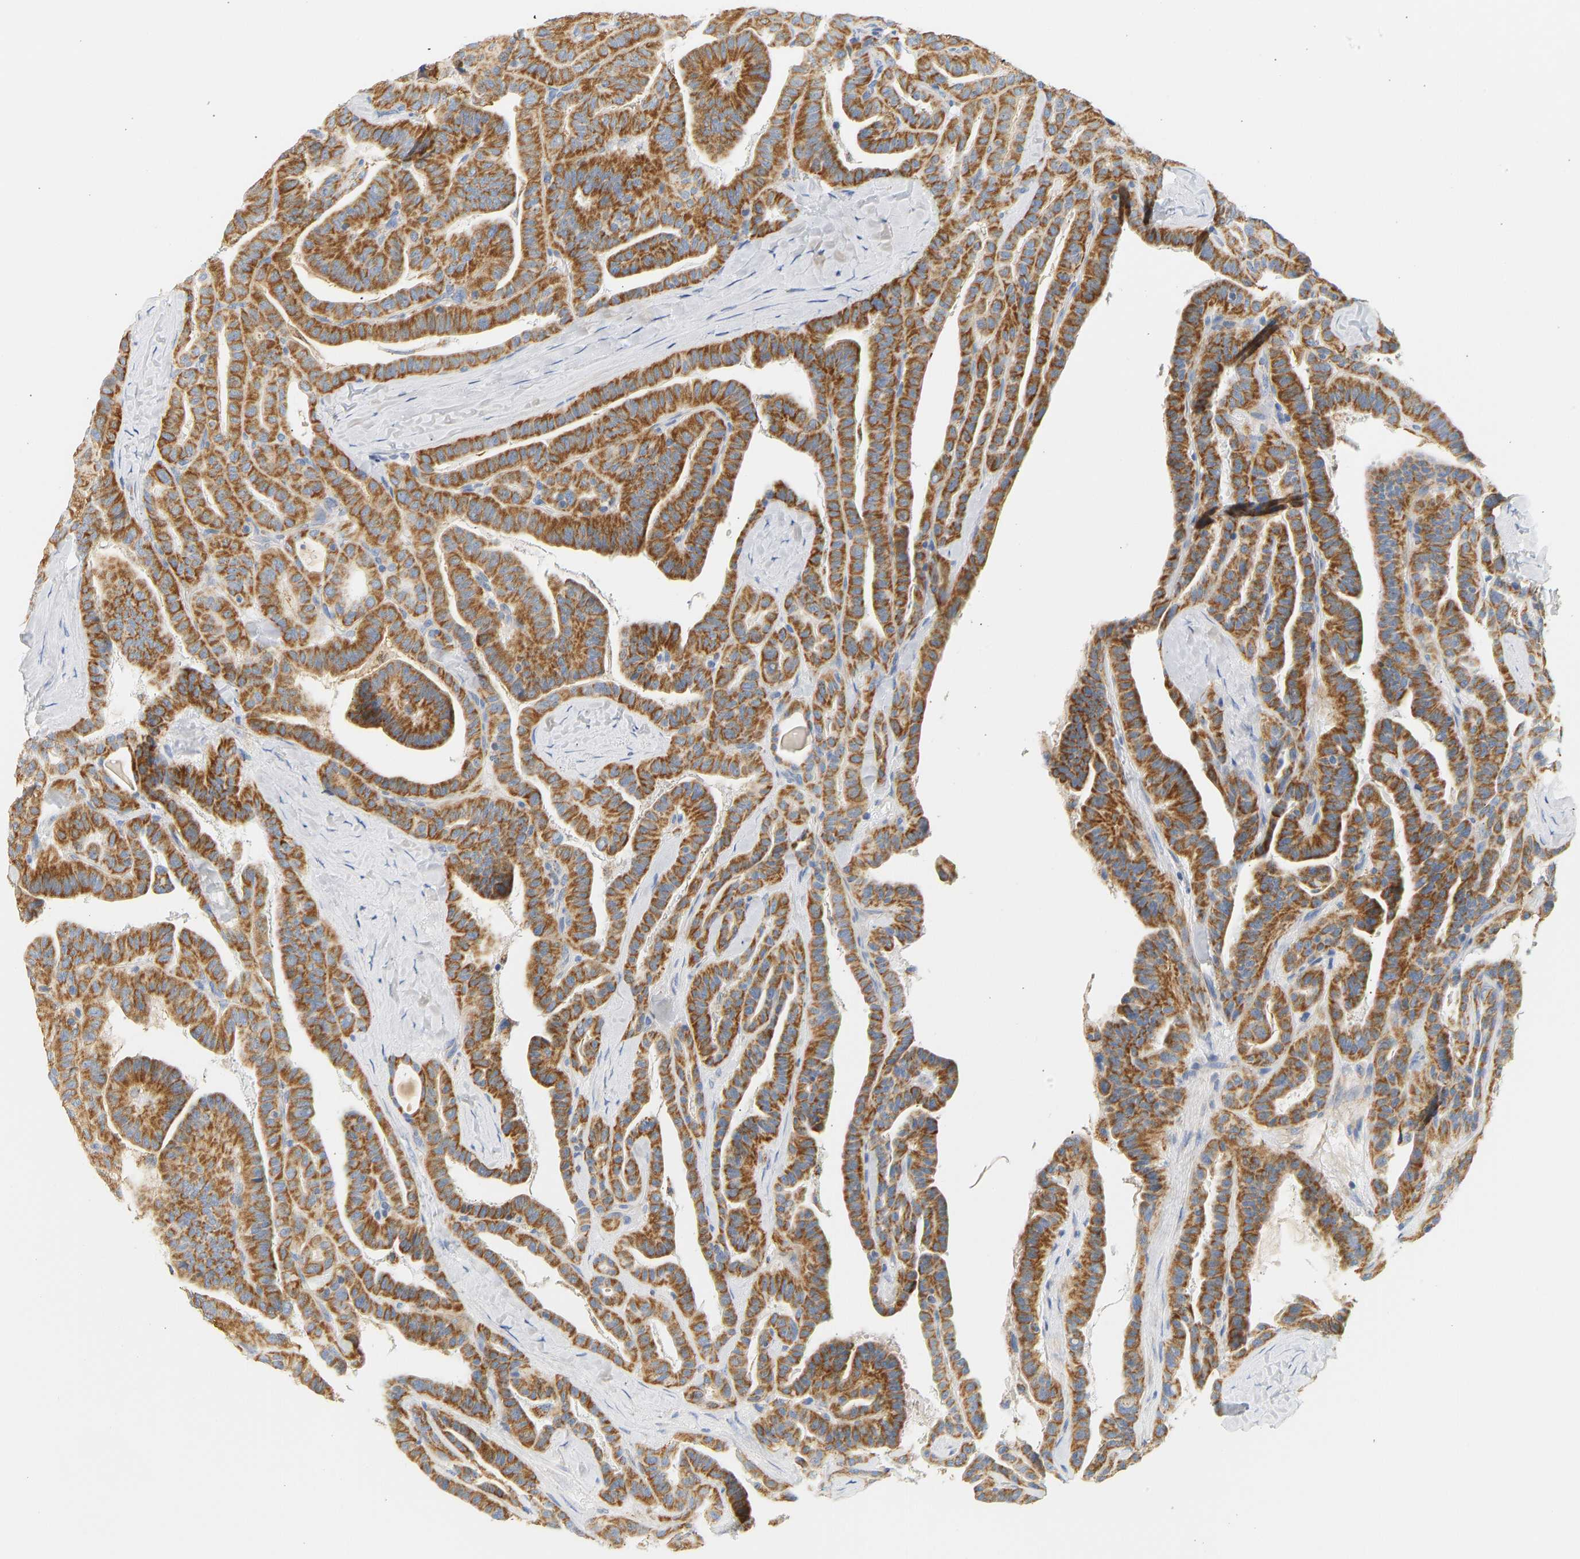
{"staining": {"intensity": "strong", "quantity": ">75%", "location": "cytoplasmic/membranous"}, "tissue": "thyroid cancer", "cell_type": "Tumor cells", "image_type": "cancer", "snomed": [{"axis": "morphology", "description": "Papillary adenocarcinoma, NOS"}, {"axis": "topography", "description": "Thyroid gland"}], "caption": "Strong cytoplasmic/membranous positivity for a protein is present in about >75% of tumor cells of thyroid papillary adenocarcinoma using immunohistochemistry (IHC).", "gene": "GRPEL2", "patient": {"sex": "male", "age": 77}}